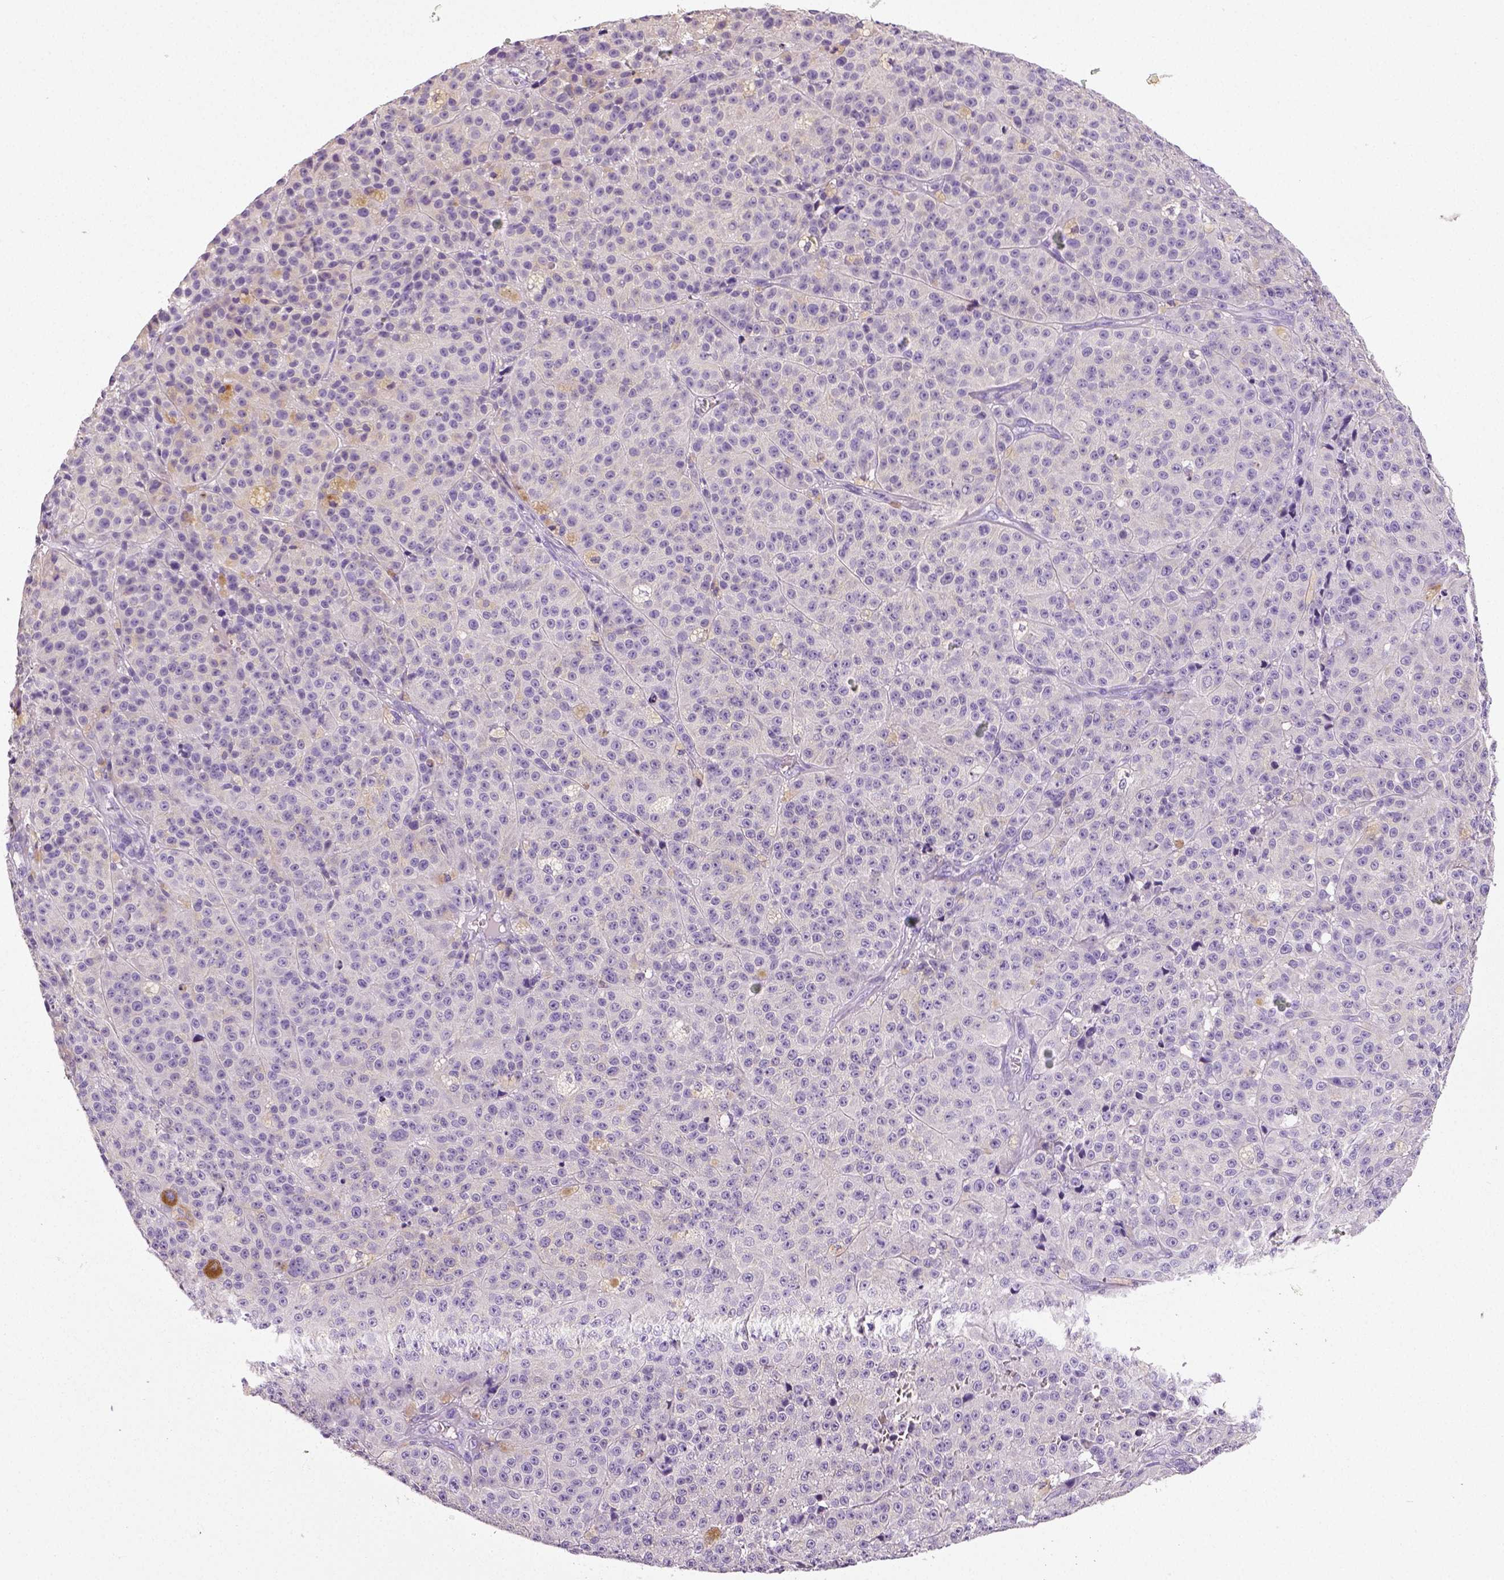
{"staining": {"intensity": "negative", "quantity": "none", "location": "none"}, "tissue": "melanoma", "cell_type": "Tumor cells", "image_type": "cancer", "snomed": [{"axis": "morphology", "description": "Malignant melanoma, NOS"}, {"axis": "topography", "description": "Skin"}], "caption": "Tumor cells show no significant staining in melanoma. Brightfield microscopy of immunohistochemistry (IHC) stained with DAB (brown) and hematoxylin (blue), captured at high magnification.", "gene": "NECAB2", "patient": {"sex": "female", "age": 58}}